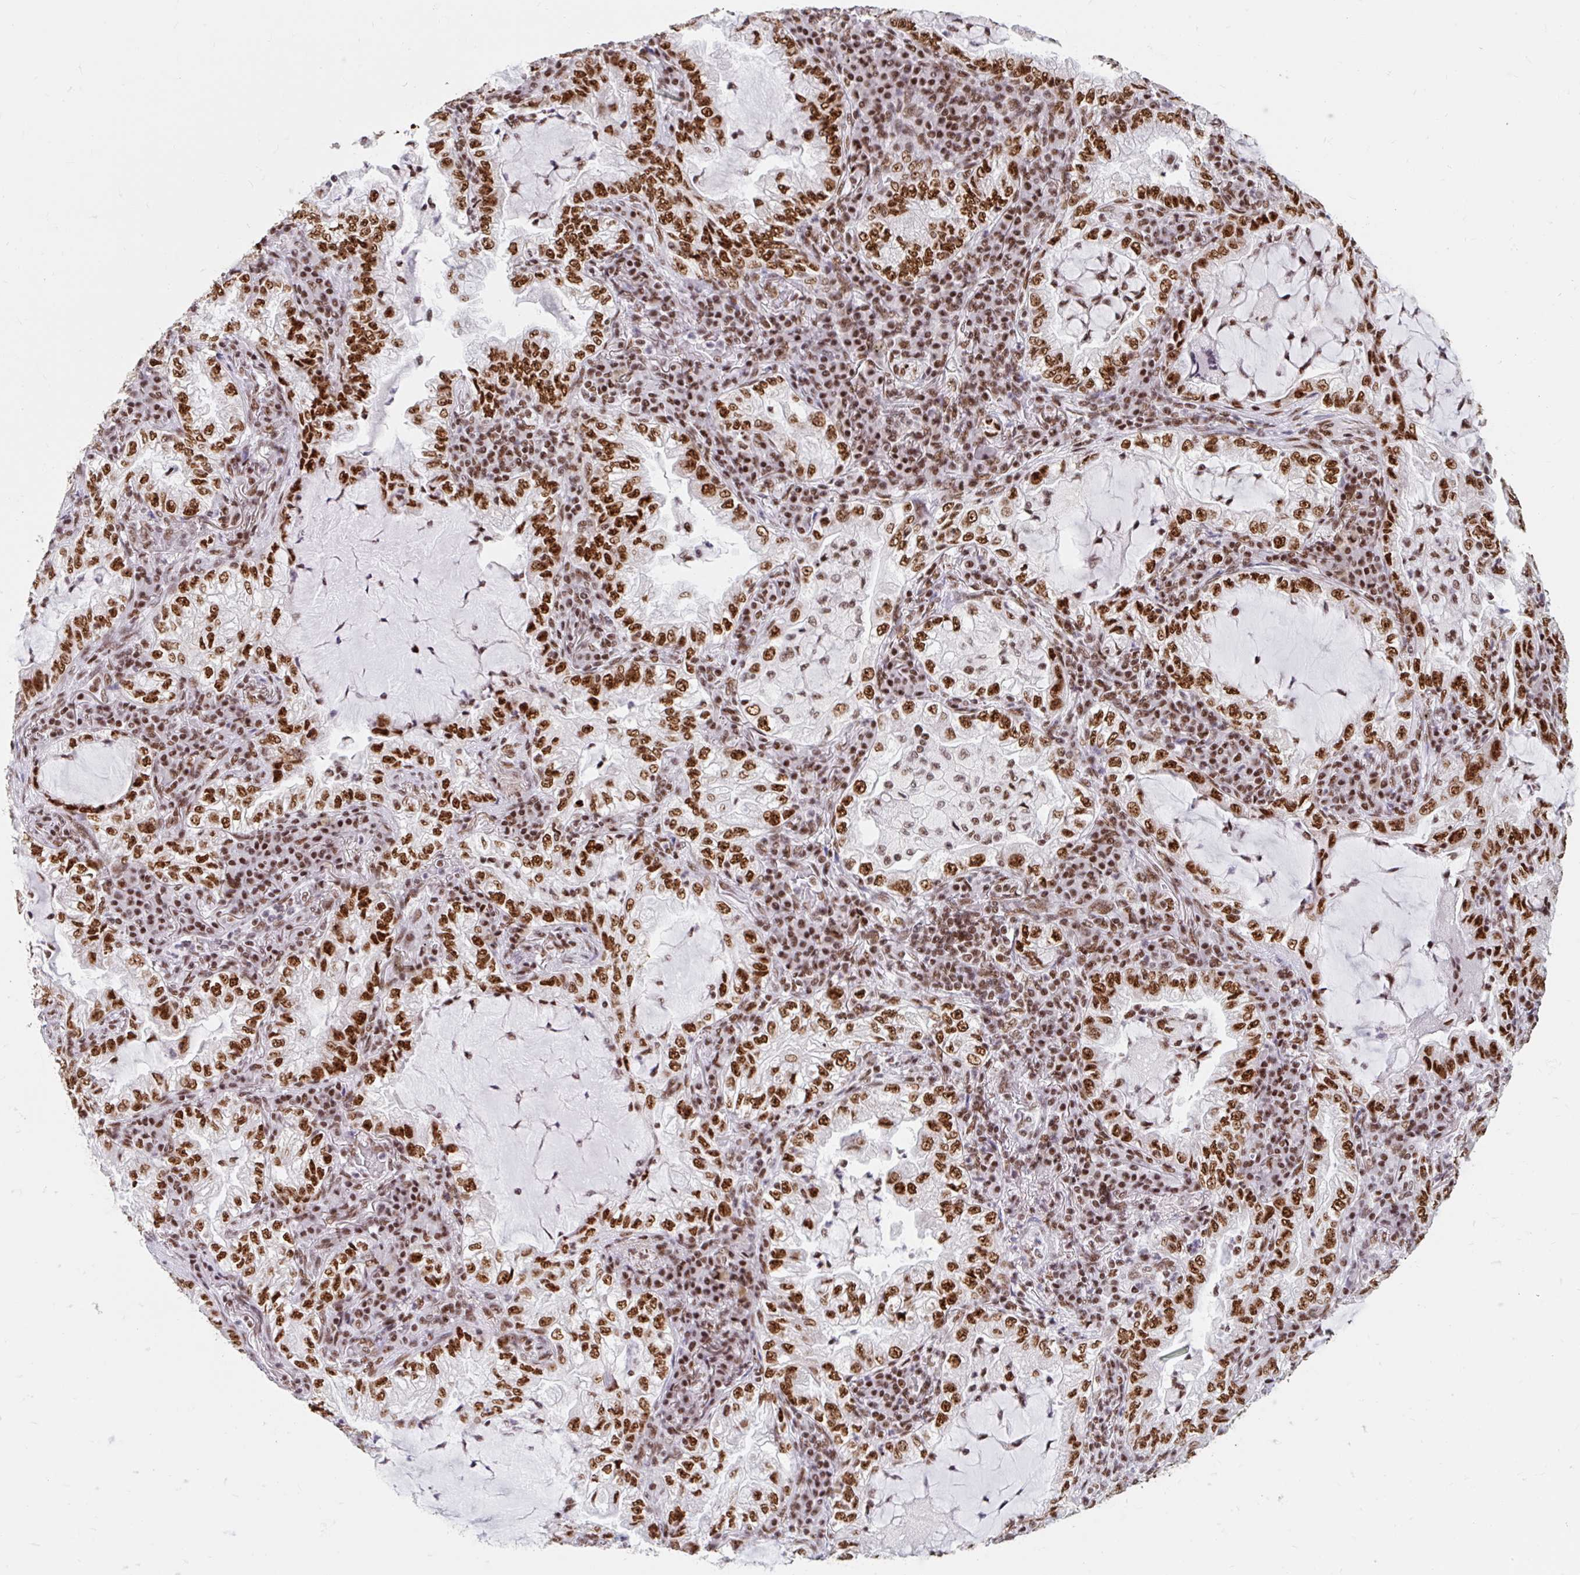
{"staining": {"intensity": "strong", "quantity": ">75%", "location": "nuclear"}, "tissue": "lung cancer", "cell_type": "Tumor cells", "image_type": "cancer", "snomed": [{"axis": "morphology", "description": "Adenocarcinoma, NOS"}, {"axis": "topography", "description": "Lung"}], "caption": "Immunohistochemical staining of lung cancer demonstrates high levels of strong nuclear protein expression in about >75% of tumor cells.", "gene": "SRSF10", "patient": {"sex": "female", "age": 73}}